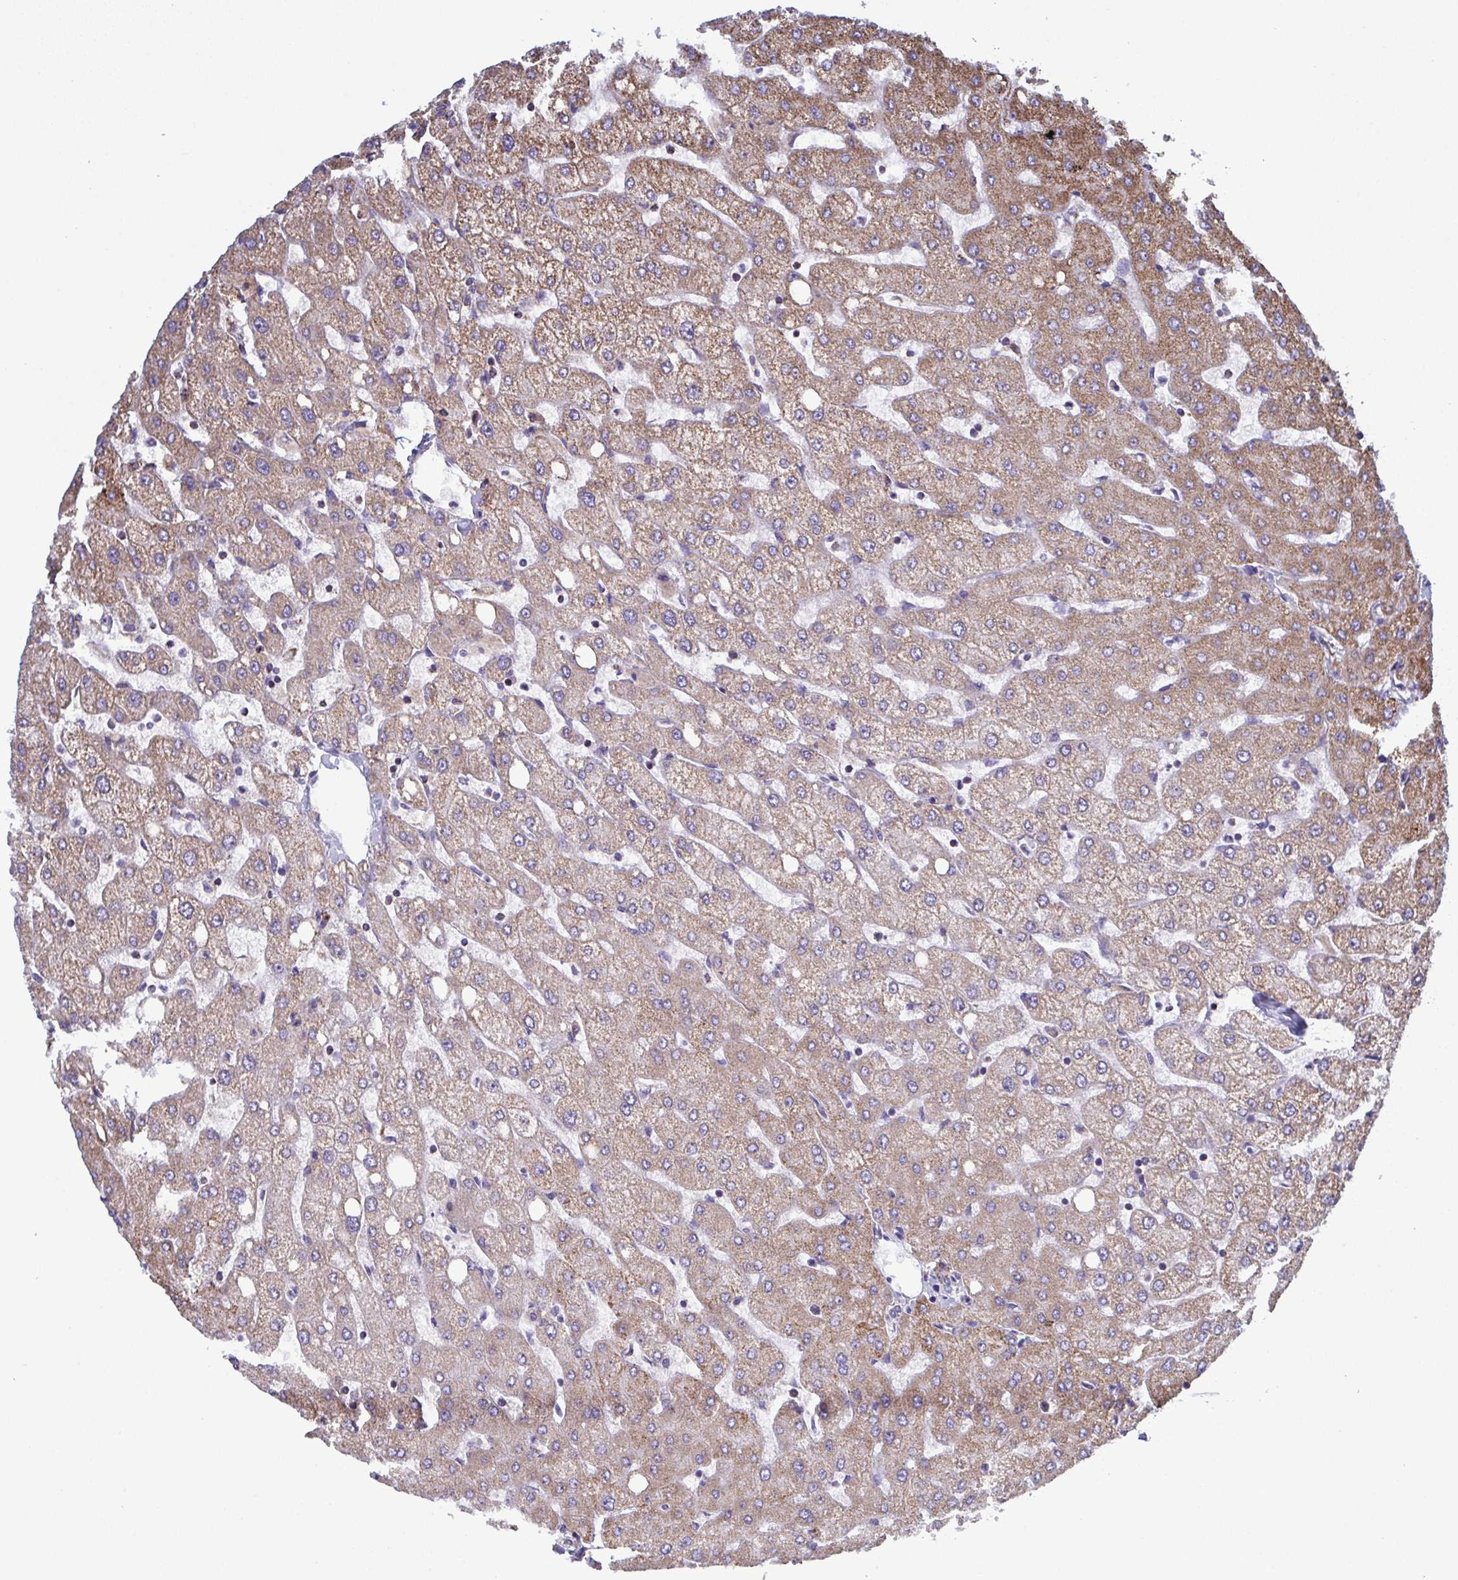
{"staining": {"intensity": "negative", "quantity": "none", "location": "none"}, "tissue": "liver", "cell_type": "Cholangiocytes", "image_type": "normal", "snomed": [{"axis": "morphology", "description": "Normal tissue, NOS"}, {"axis": "topography", "description": "Liver"}], "caption": "IHC of benign human liver displays no staining in cholangiocytes.", "gene": "CSDE1", "patient": {"sex": "female", "age": 54}}